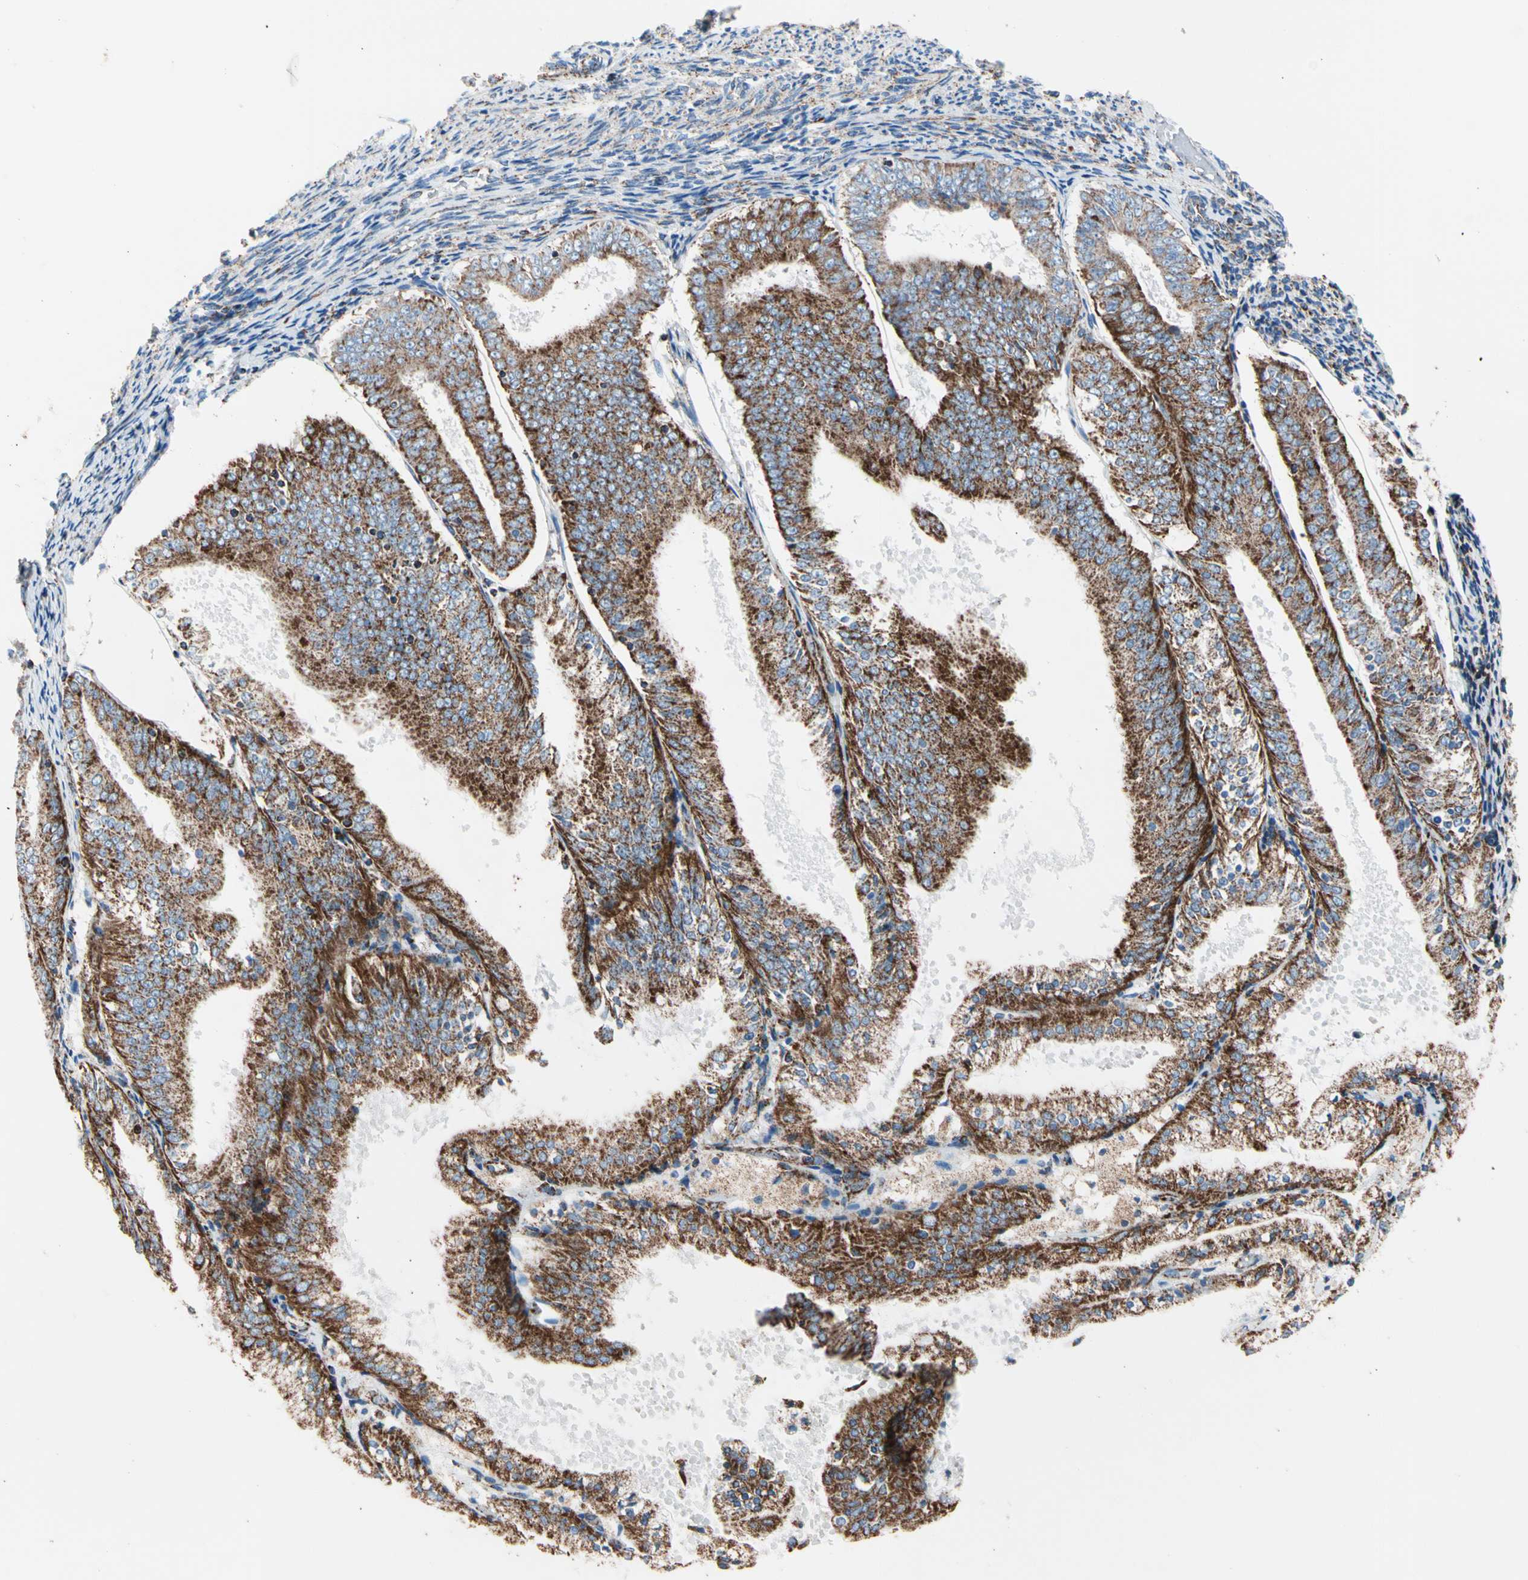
{"staining": {"intensity": "strong", "quantity": ">75%", "location": "cytoplasmic/membranous"}, "tissue": "endometrial cancer", "cell_type": "Tumor cells", "image_type": "cancer", "snomed": [{"axis": "morphology", "description": "Adenocarcinoma, NOS"}, {"axis": "topography", "description": "Endometrium"}], "caption": "A photomicrograph of human endometrial adenocarcinoma stained for a protein shows strong cytoplasmic/membranous brown staining in tumor cells.", "gene": "HK1", "patient": {"sex": "female", "age": 63}}